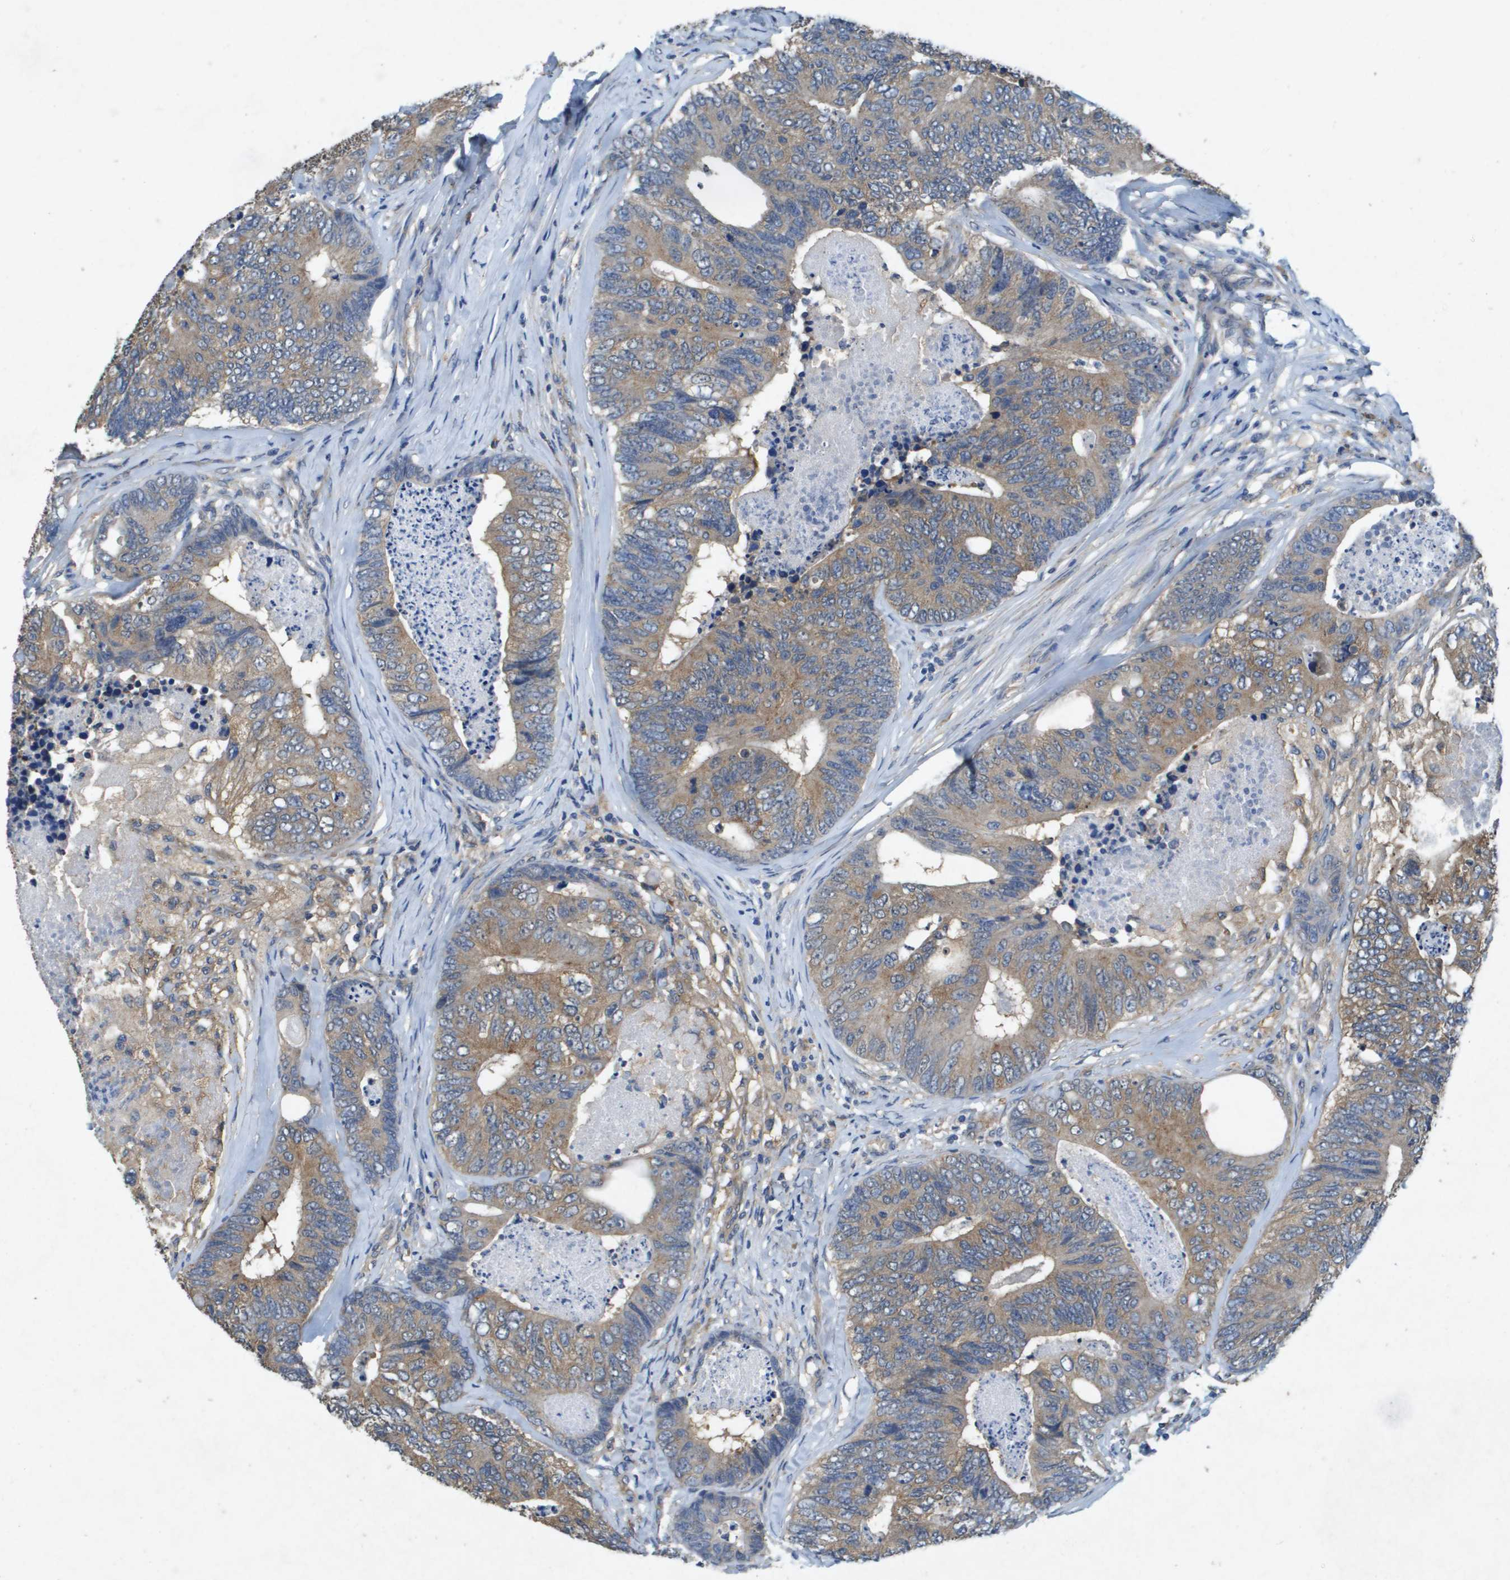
{"staining": {"intensity": "moderate", "quantity": ">75%", "location": "cytoplasmic/membranous"}, "tissue": "colorectal cancer", "cell_type": "Tumor cells", "image_type": "cancer", "snomed": [{"axis": "morphology", "description": "Adenocarcinoma, NOS"}, {"axis": "topography", "description": "Colon"}], "caption": "A brown stain shows moderate cytoplasmic/membranous staining of a protein in adenocarcinoma (colorectal) tumor cells.", "gene": "PTPRT", "patient": {"sex": "female", "age": 67}}